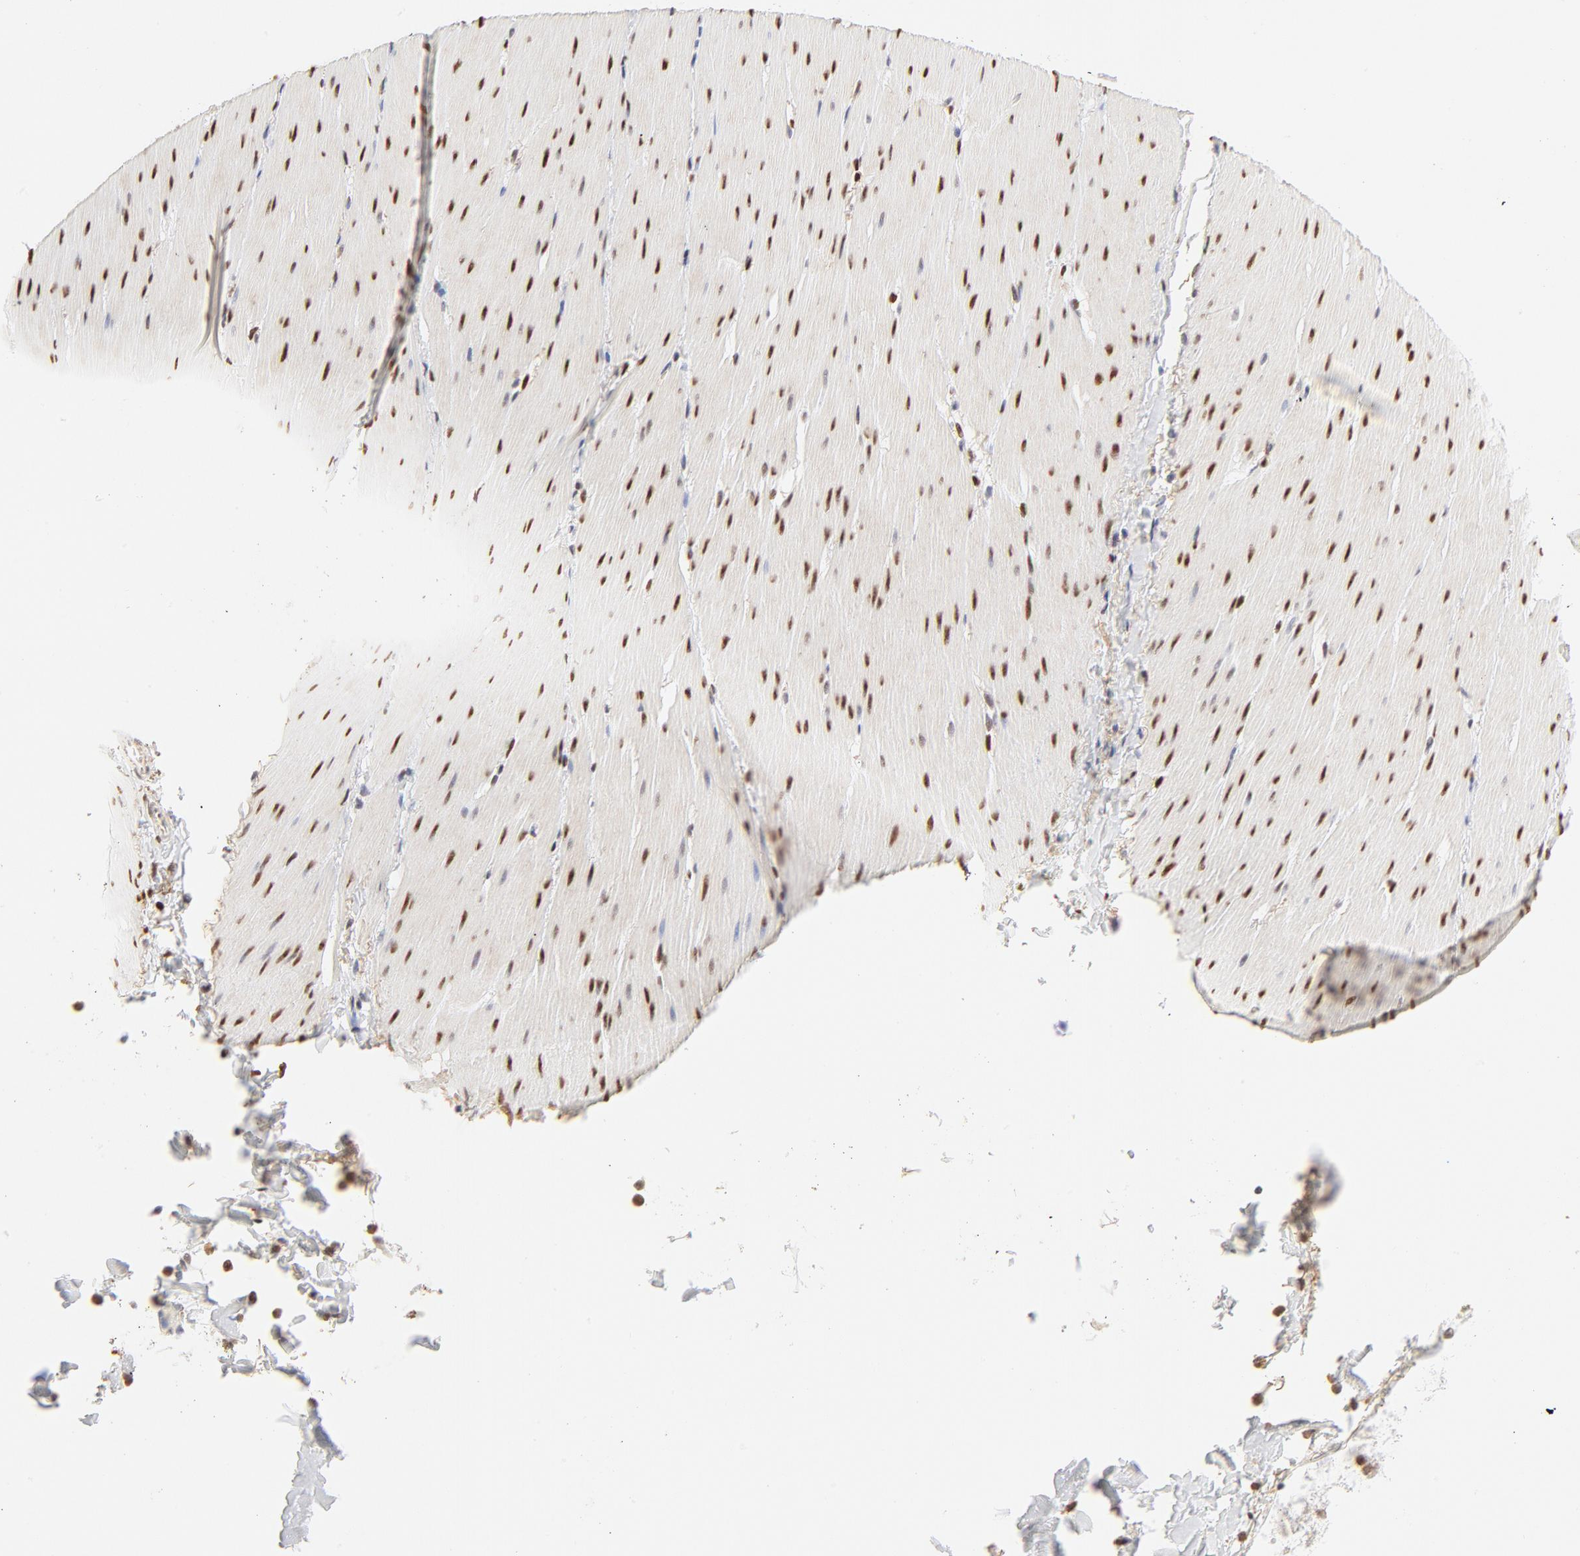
{"staining": {"intensity": "strong", "quantity": ">75%", "location": "nuclear"}, "tissue": "smooth muscle", "cell_type": "Smooth muscle cells", "image_type": "normal", "snomed": [{"axis": "morphology", "description": "Normal tissue, NOS"}, {"axis": "topography", "description": "Smooth muscle"}, {"axis": "topography", "description": "Colon"}], "caption": "DAB (3,3'-diaminobenzidine) immunohistochemical staining of unremarkable smooth muscle demonstrates strong nuclear protein expression in approximately >75% of smooth muscle cells. The staining was performed using DAB to visualize the protein expression in brown, while the nuclei were stained in blue with hematoxylin (Magnification: 20x).", "gene": "PBX1", "patient": {"sex": "male", "age": 67}}